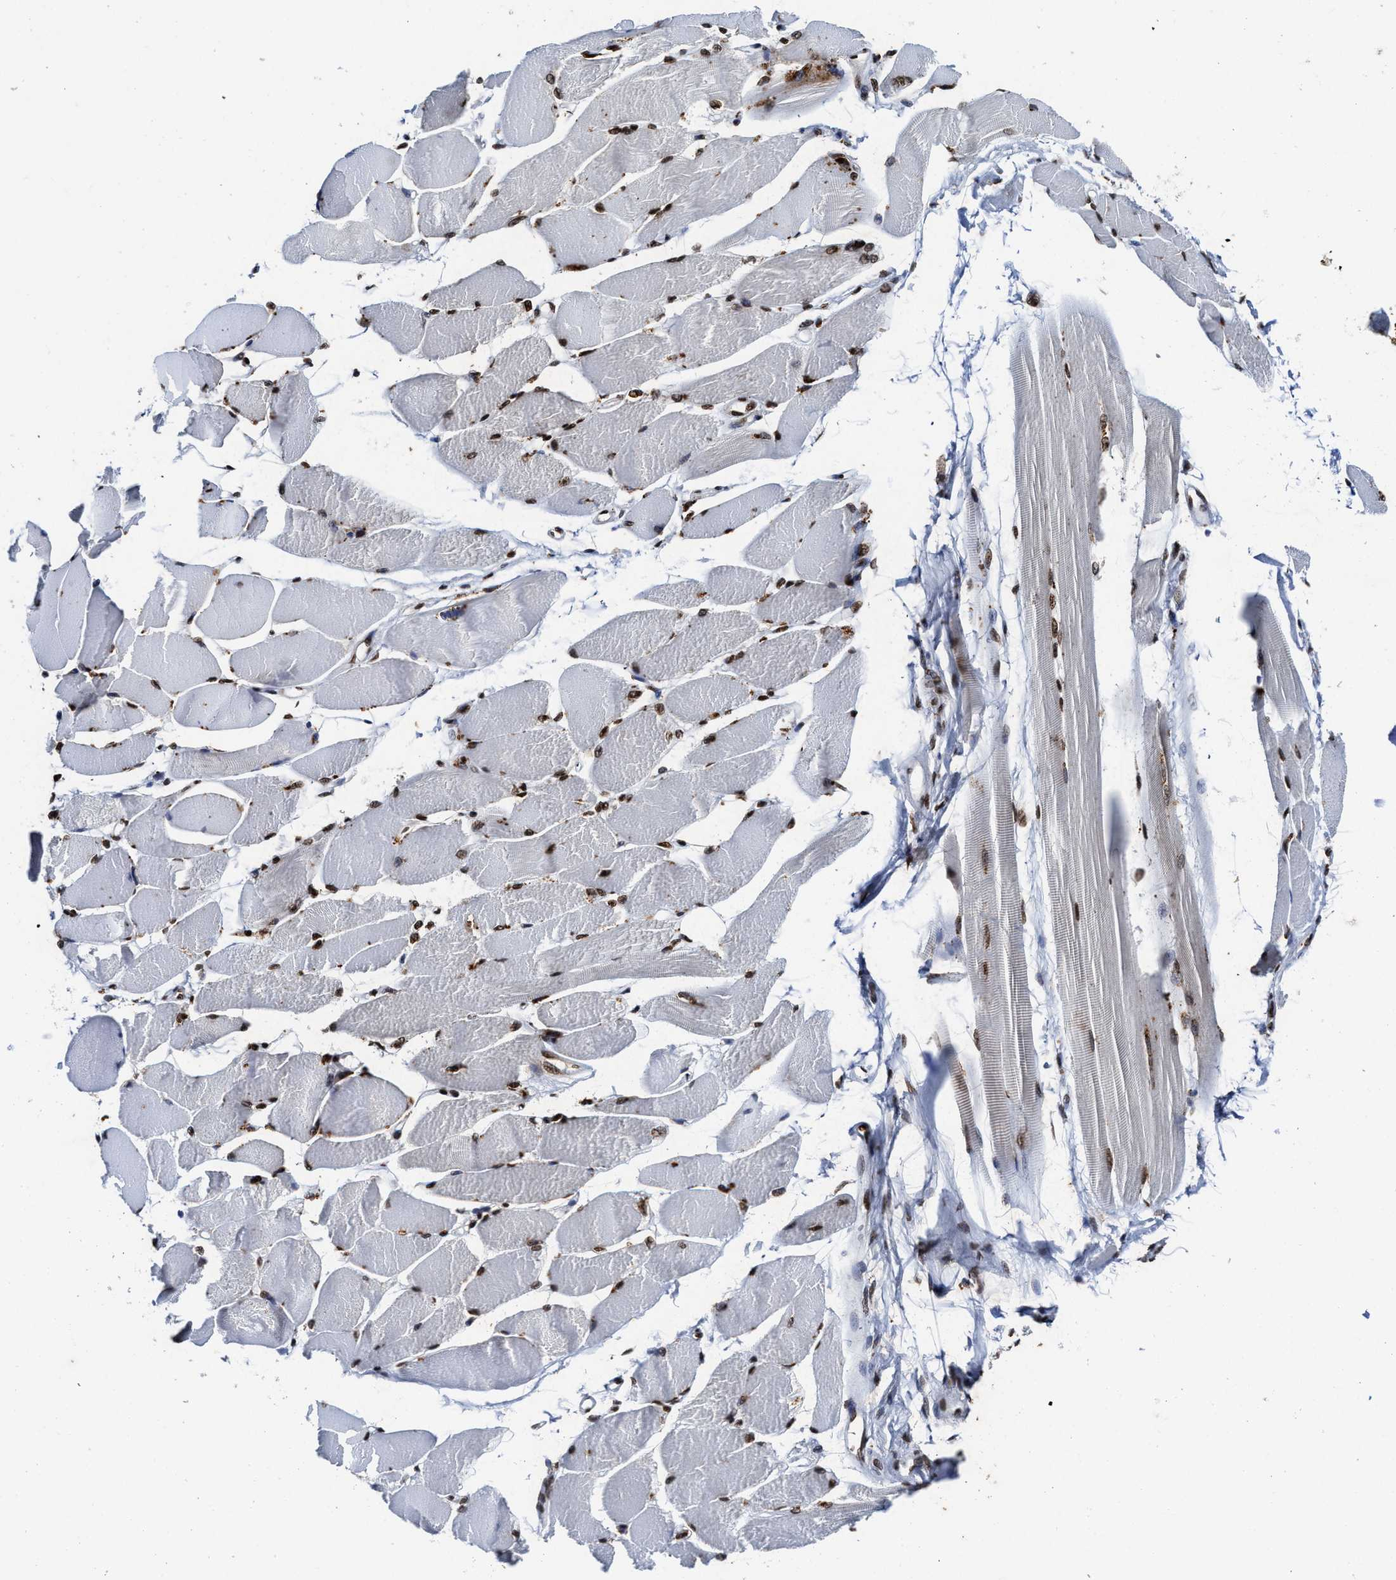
{"staining": {"intensity": "strong", "quantity": ">75%", "location": "nuclear"}, "tissue": "skeletal muscle", "cell_type": "Myocytes", "image_type": "normal", "snomed": [{"axis": "morphology", "description": "Normal tissue, NOS"}, {"axis": "topography", "description": "Skeletal muscle"}, {"axis": "topography", "description": "Peripheral nerve tissue"}], "caption": "DAB immunohistochemical staining of normal skeletal muscle exhibits strong nuclear protein positivity in approximately >75% of myocytes. (DAB (3,3'-diaminobenzidine) IHC, brown staining for protein, blue staining for nuclei).", "gene": "ALYREF", "patient": {"sex": "female", "age": 84}}